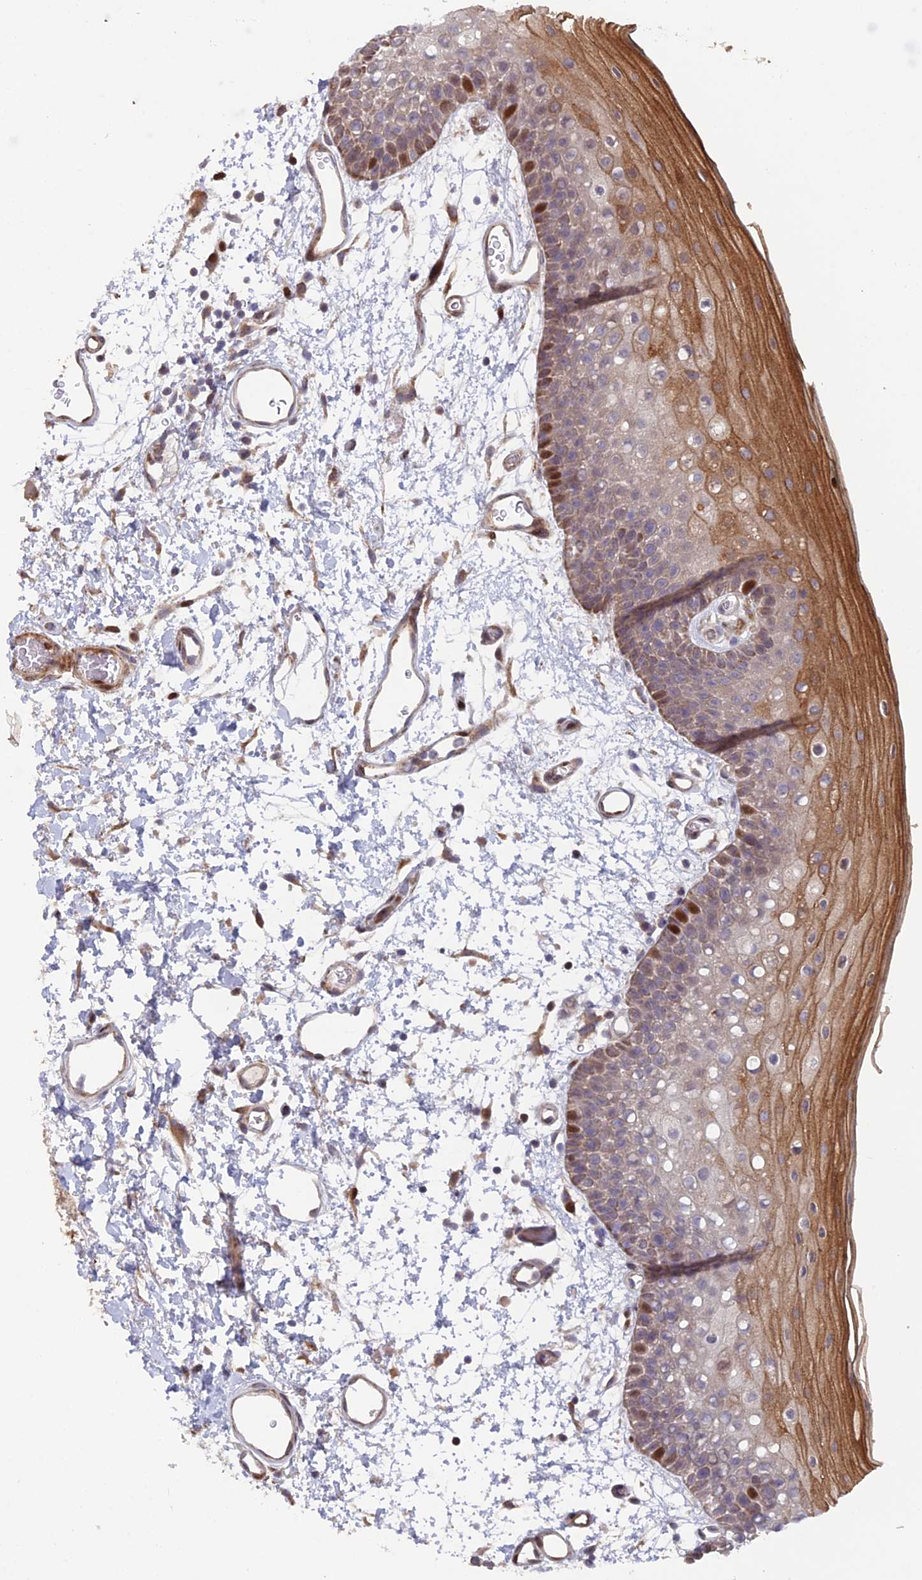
{"staining": {"intensity": "strong", "quantity": "25%-75%", "location": "cytoplasmic/membranous,nuclear"}, "tissue": "oral mucosa", "cell_type": "Squamous epithelial cells", "image_type": "normal", "snomed": [{"axis": "morphology", "description": "Normal tissue, NOS"}, {"axis": "topography", "description": "Oral tissue"}, {"axis": "topography", "description": "Tounge, NOS"}], "caption": "Benign oral mucosa shows strong cytoplasmic/membranous,nuclear expression in about 25%-75% of squamous epithelial cells.", "gene": "RAB28", "patient": {"sex": "female", "age": 81}}